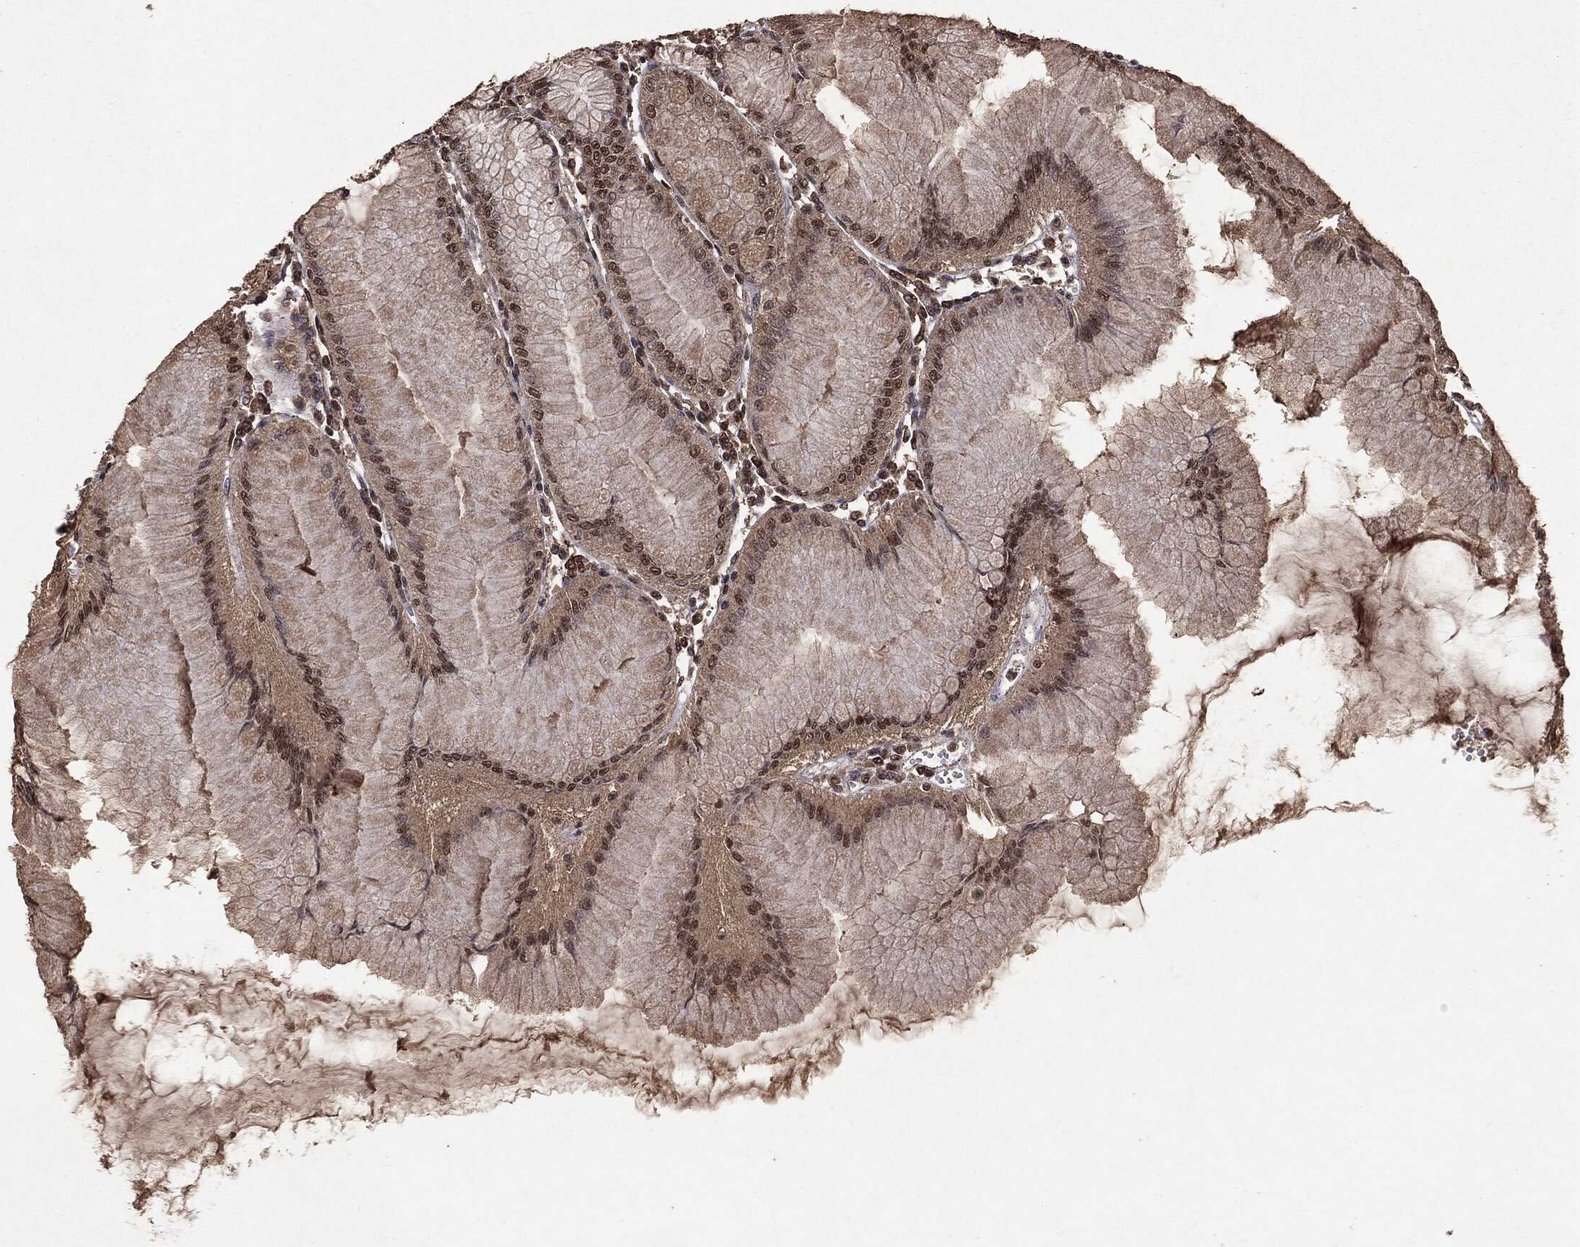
{"staining": {"intensity": "moderate", "quantity": ">75%", "location": "cytoplasmic/membranous,nuclear"}, "tissue": "stomach", "cell_type": "Glandular cells", "image_type": "normal", "snomed": [{"axis": "morphology", "description": "Normal tissue, NOS"}, {"axis": "topography", "description": "Stomach"}], "caption": "A brown stain shows moderate cytoplasmic/membranous,nuclear expression of a protein in glandular cells of benign stomach.", "gene": "PEBP1", "patient": {"sex": "female", "age": 57}}